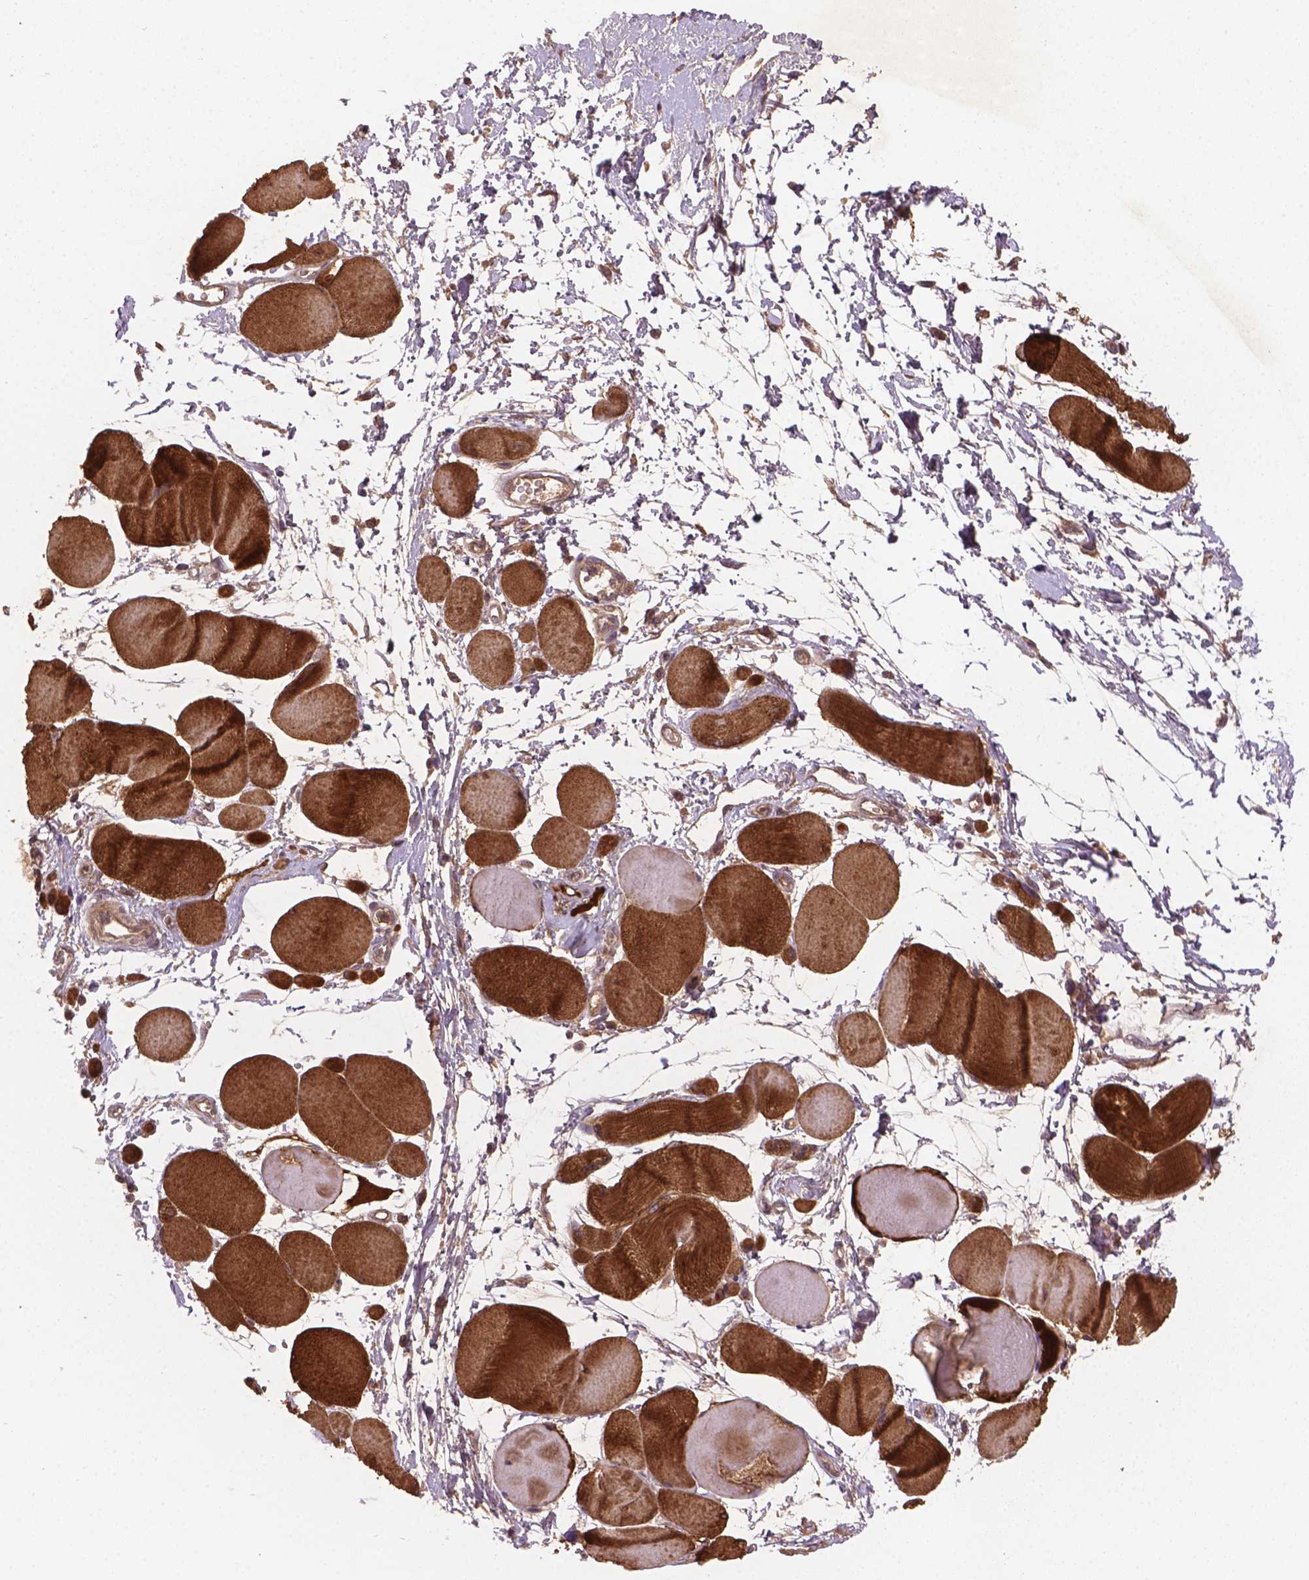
{"staining": {"intensity": "strong", "quantity": "25%-75%", "location": "cytoplasmic/membranous,nuclear"}, "tissue": "skeletal muscle", "cell_type": "Myocytes", "image_type": "normal", "snomed": [{"axis": "morphology", "description": "Normal tissue, NOS"}, {"axis": "topography", "description": "Skeletal muscle"}], "caption": "Brown immunohistochemical staining in unremarkable skeletal muscle displays strong cytoplasmic/membranous,nuclear staining in approximately 25%-75% of myocytes.", "gene": "NIPAL2", "patient": {"sex": "female", "age": 75}}